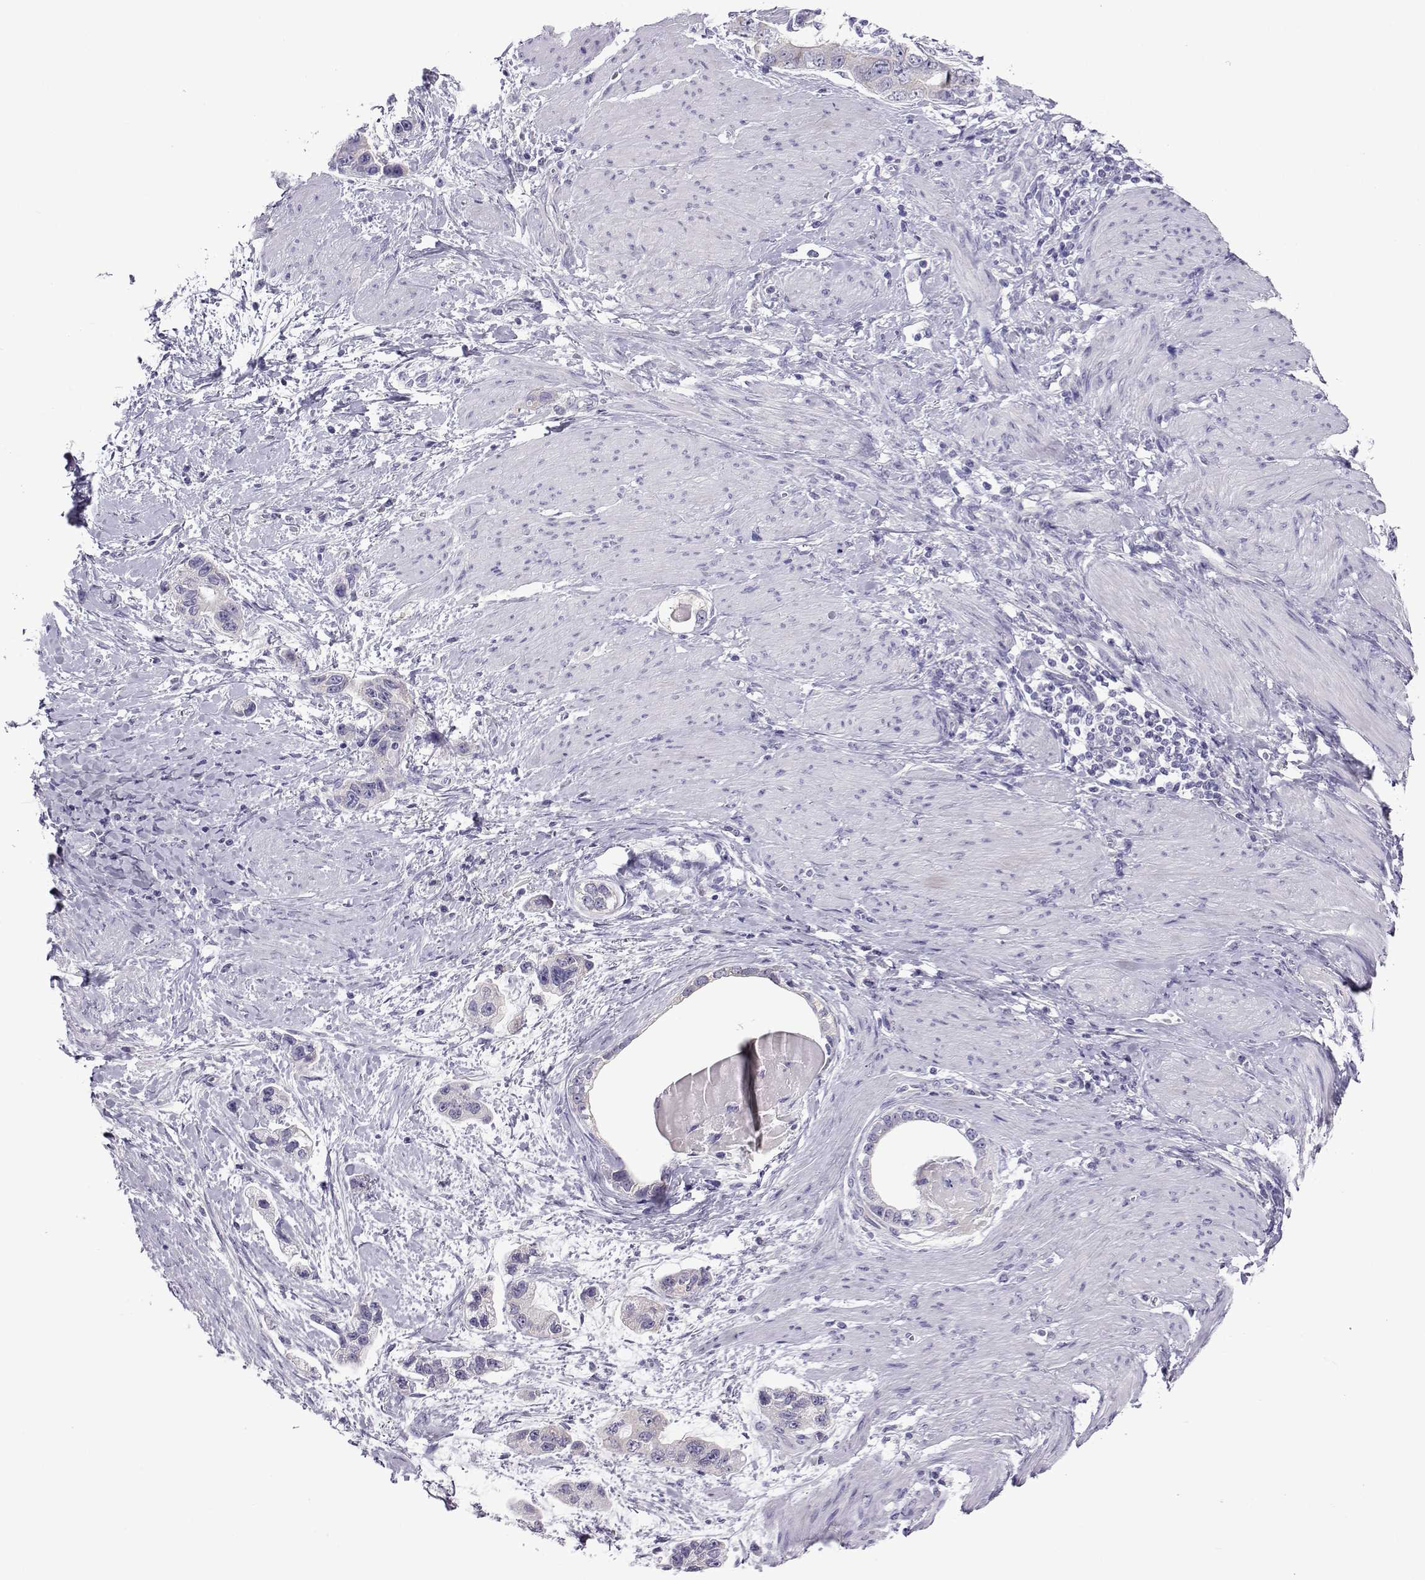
{"staining": {"intensity": "weak", "quantity": "<25%", "location": "cytoplasmic/membranous"}, "tissue": "stomach cancer", "cell_type": "Tumor cells", "image_type": "cancer", "snomed": [{"axis": "morphology", "description": "Adenocarcinoma, NOS"}, {"axis": "topography", "description": "Stomach, lower"}], "caption": "Image shows no protein positivity in tumor cells of stomach cancer (adenocarcinoma) tissue. Nuclei are stained in blue.", "gene": "COL22A1", "patient": {"sex": "female", "age": 93}}